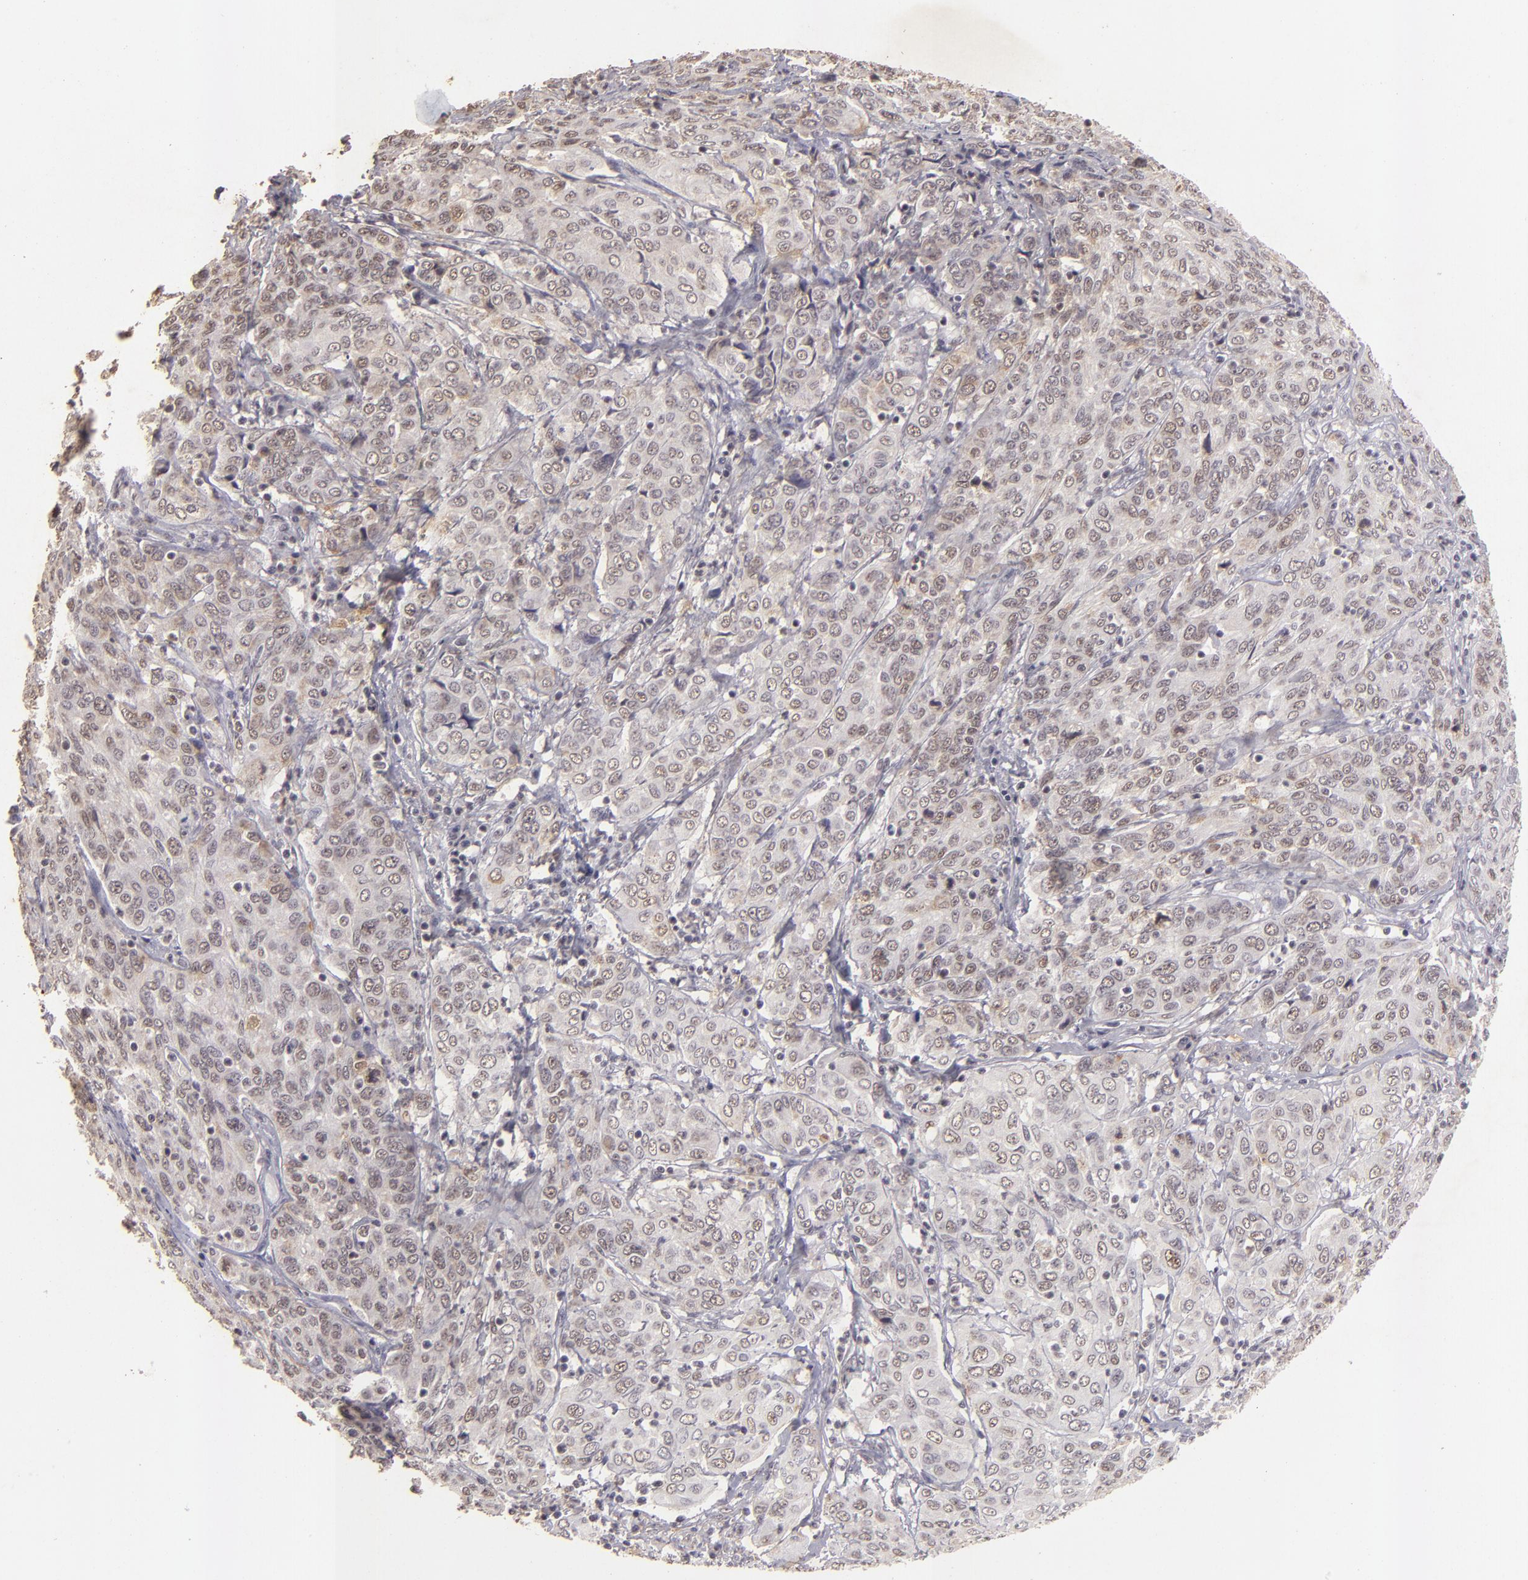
{"staining": {"intensity": "weak", "quantity": "<25%", "location": "nuclear"}, "tissue": "cervical cancer", "cell_type": "Tumor cells", "image_type": "cancer", "snomed": [{"axis": "morphology", "description": "Squamous cell carcinoma, NOS"}, {"axis": "topography", "description": "Cervix"}], "caption": "Immunohistochemistry micrograph of neoplastic tissue: human cervical cancer (squamous cell carcinoma) stained with DAB exhibits no significant protein staining in tumor cells.", "gene": "CBX3", "patient": {"sex": "female", "age": 38}}